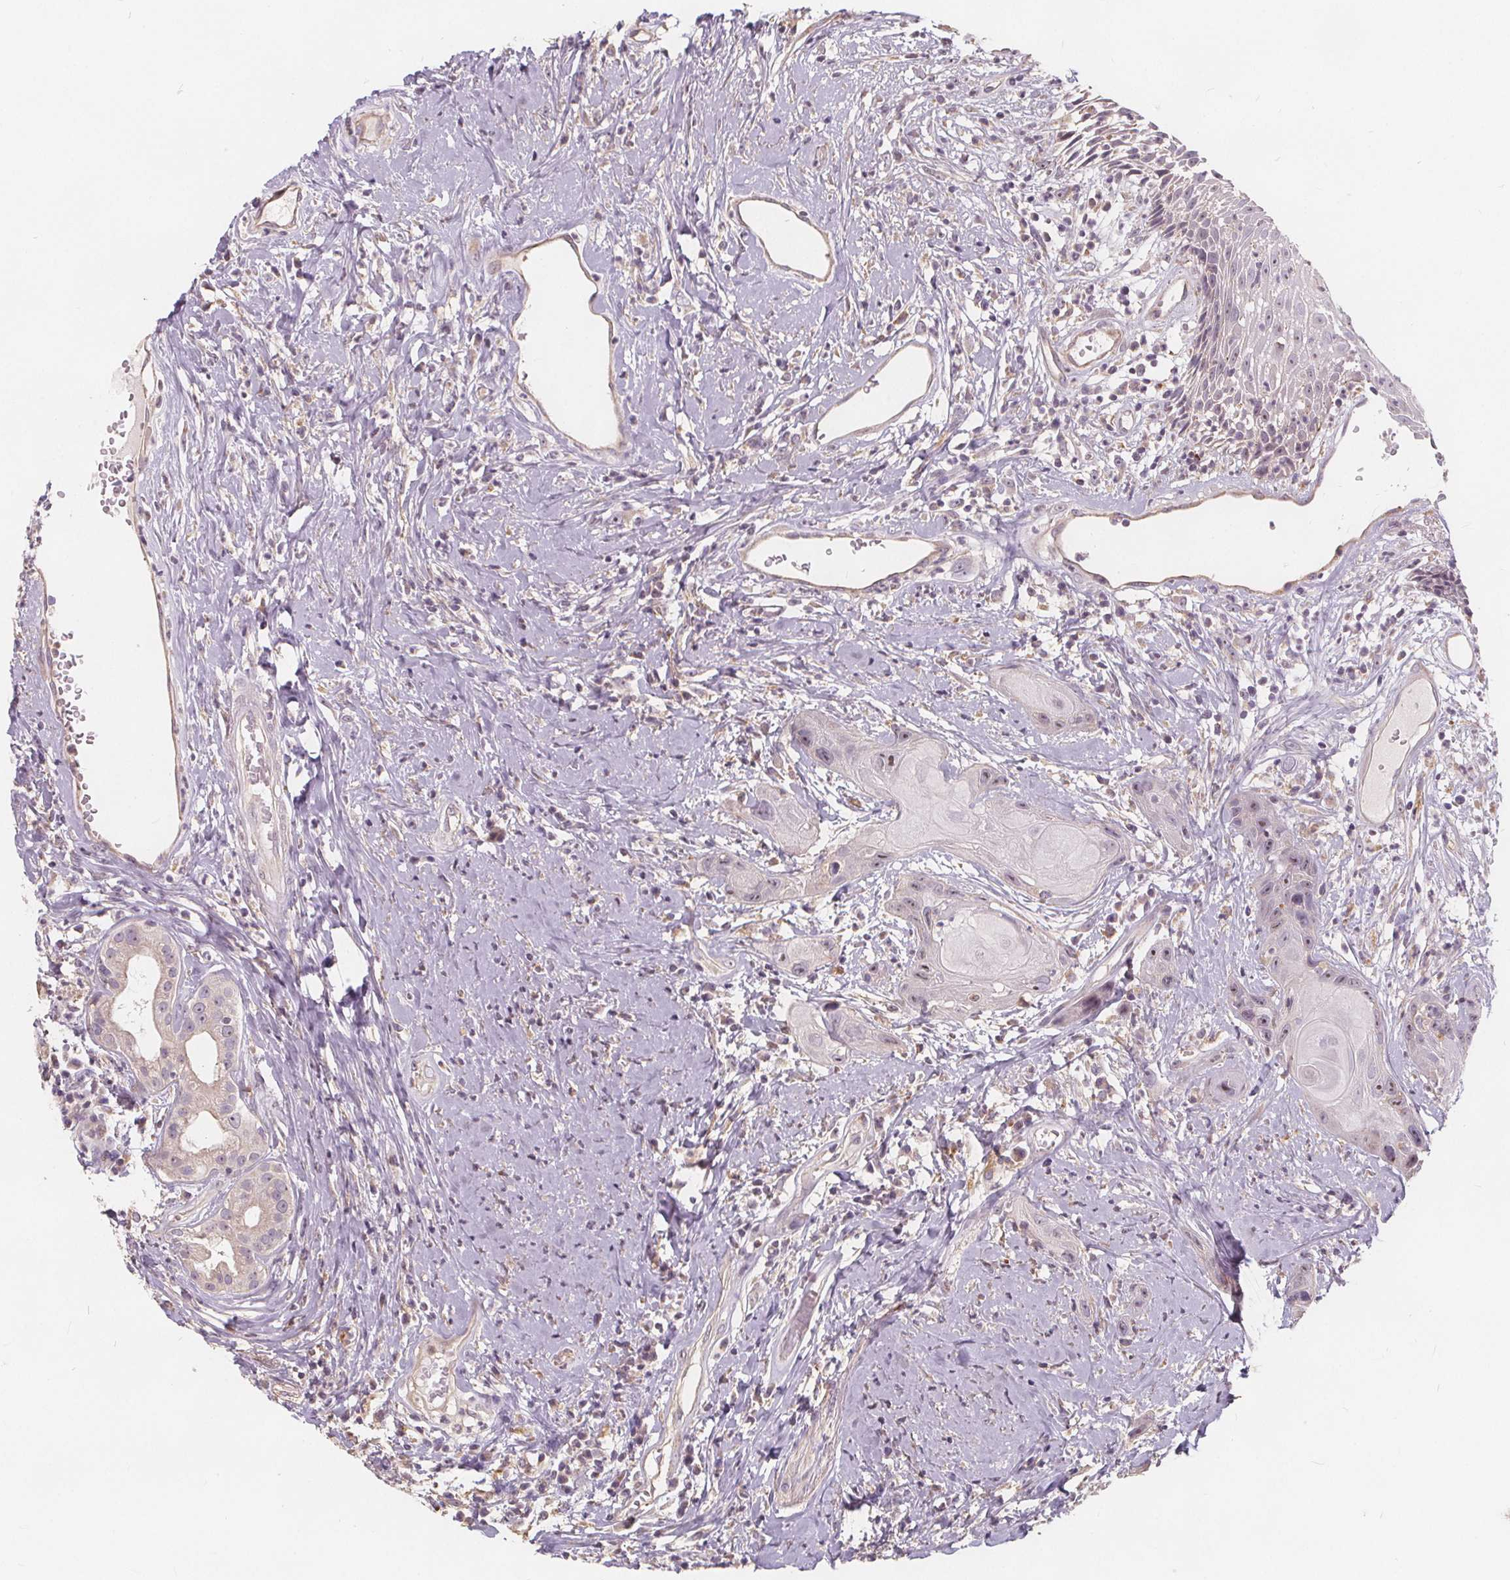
{"staining": {"intensity": "negative", "quantity": "none", "location": "none"}, "tissue": "head and neck cancer", "cell_type": "Tumor cells", "image_type": "cancer", "snomed": [{"axis": "morphology", "description": "Squamous cell carcinoma, NOS"}, {"axis": "topography", "description": "Head-Neck"}], "caption": "Tumor cells are negative for brown protein staining in head and neck cancer.", "gene": "DRC3", "patient": {"sex": "male", "age": 57}}